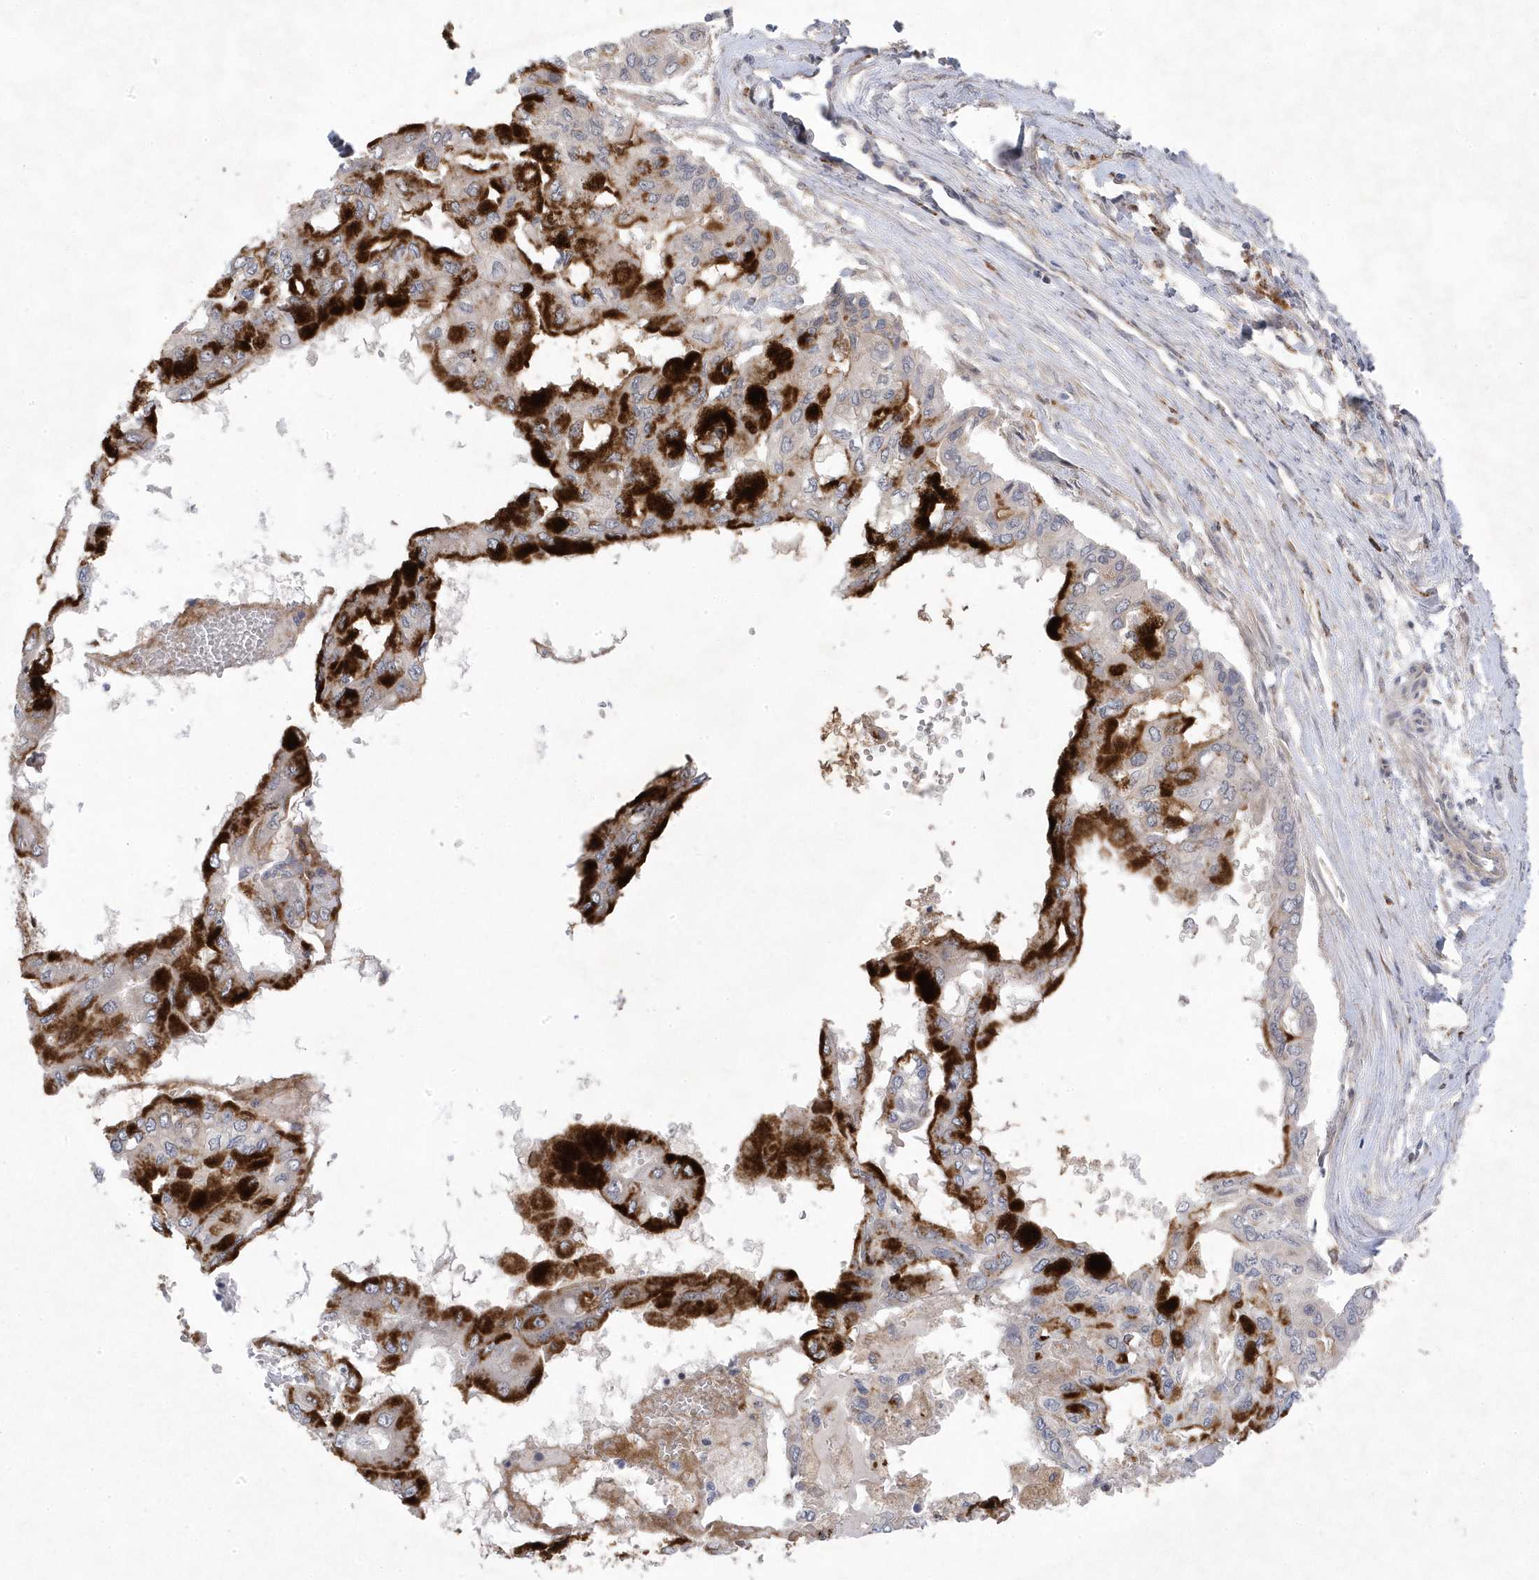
{"staining": {"intensity": "strong", "quantity": "25%-75%", "location": "cytoplasmic/membranous"}, "tissue": "pancreatic cancer", "cell_type": "Tumor cells", "image_type": "cancer", "snomed": [{"axis": "morphology", "description": "Adenocarcinoma, NOS"}, {"axis": "topography", "description": "Pancreas"}], "caption": "Human adenocarcinoma (pancreatic) stained for a protein (brown) demonstrates strong cytoplasmic/membranous positive staining in about 25%-75% of tumor cells.", "gene": "ANAPC1", "patient": {"sex": "male", "age": 51}}